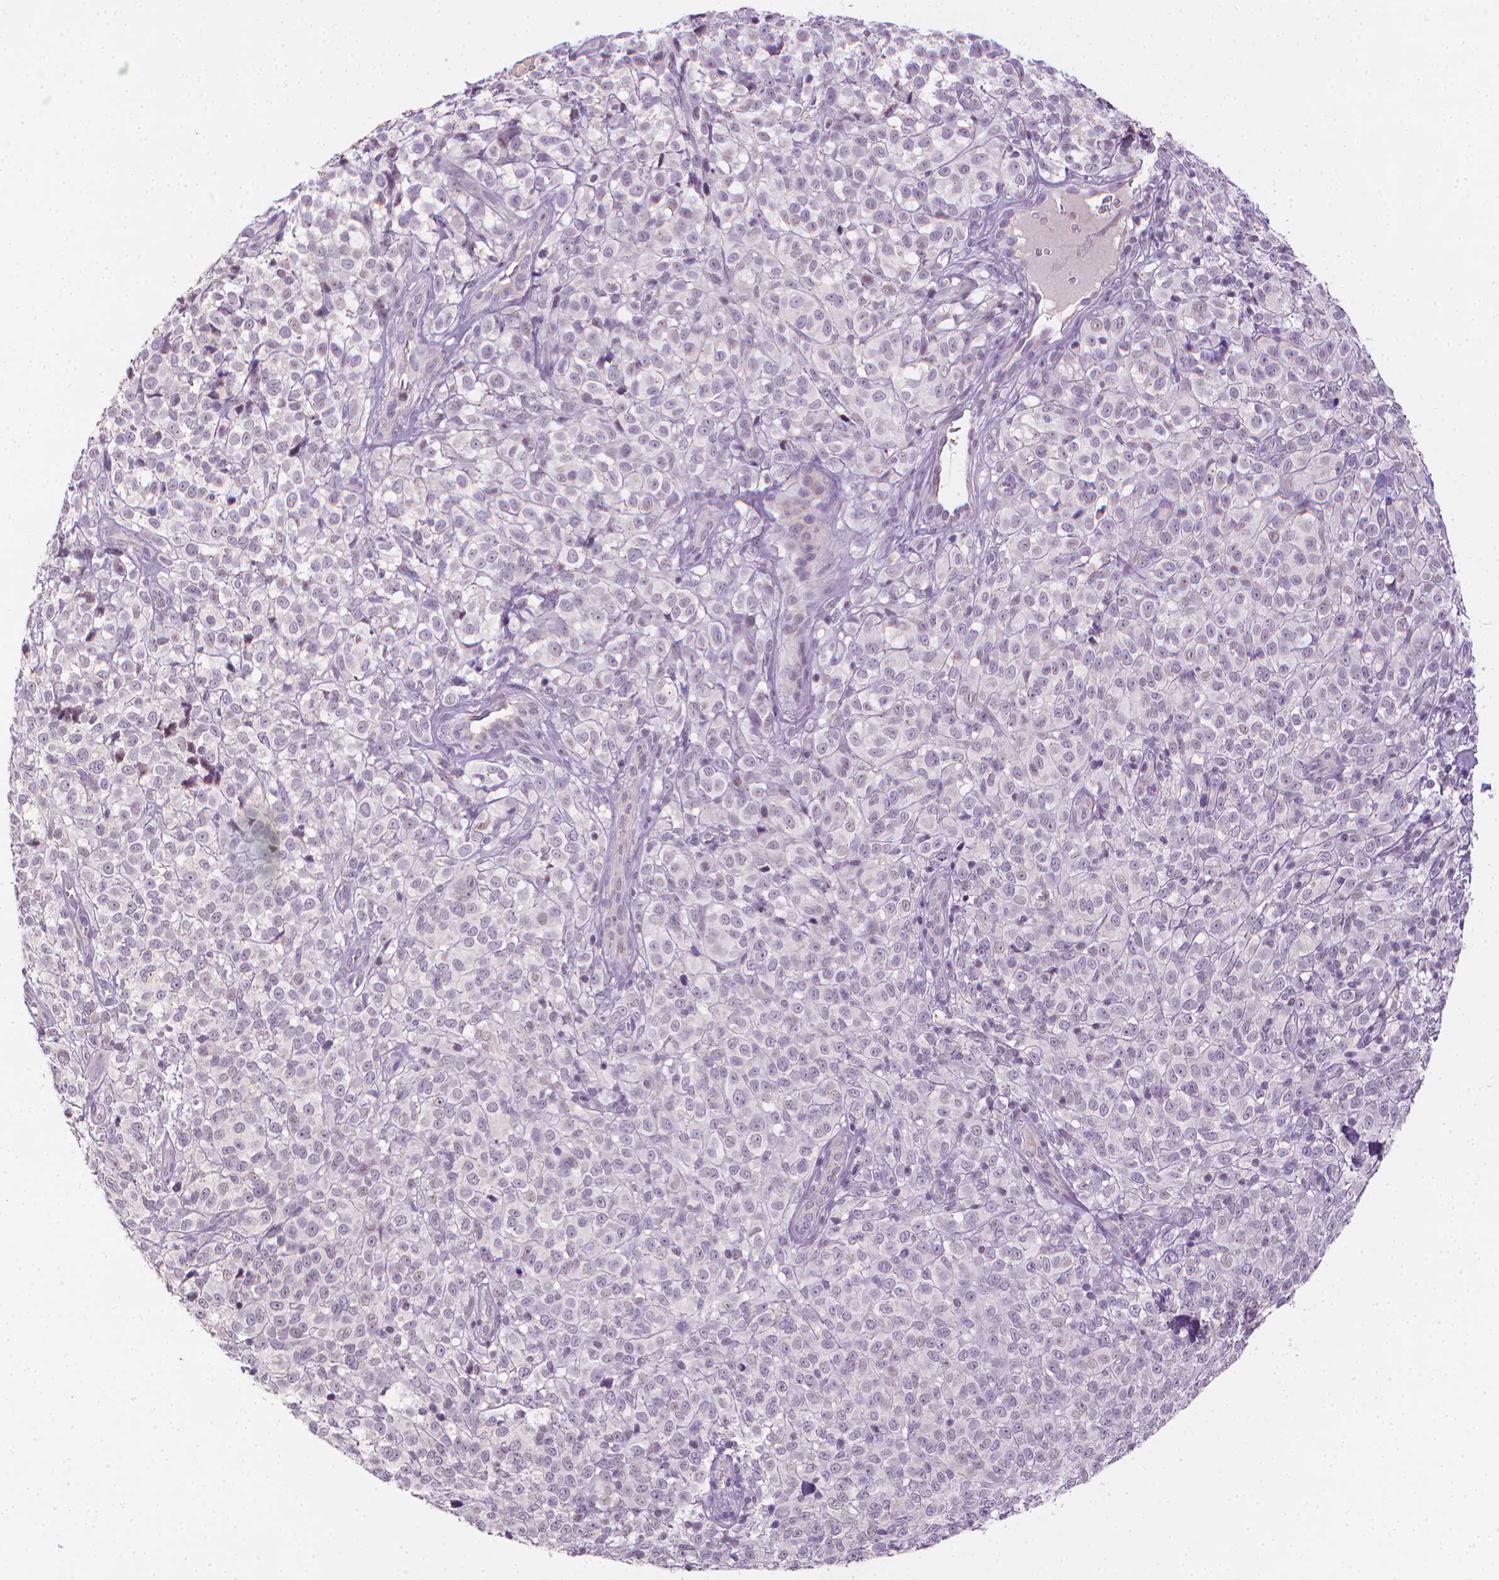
{"staining": {"intensity": "negative", "quantity": "none", "location": "none"}, "tissue": "melanoma", "cell_type": "Tumor cells", "image_type": "cancer", "snomed": [{"axis": "morphology", "description": "Malignant melanoma, NOS"}, {"axis": "topography", "description": "Skin"}], "caption": "Protein analysis of melanoma demonstrates no significant staining in tumor cells.", "gene": "NCAN", "patient": {"sex": "male", "age": 85}}